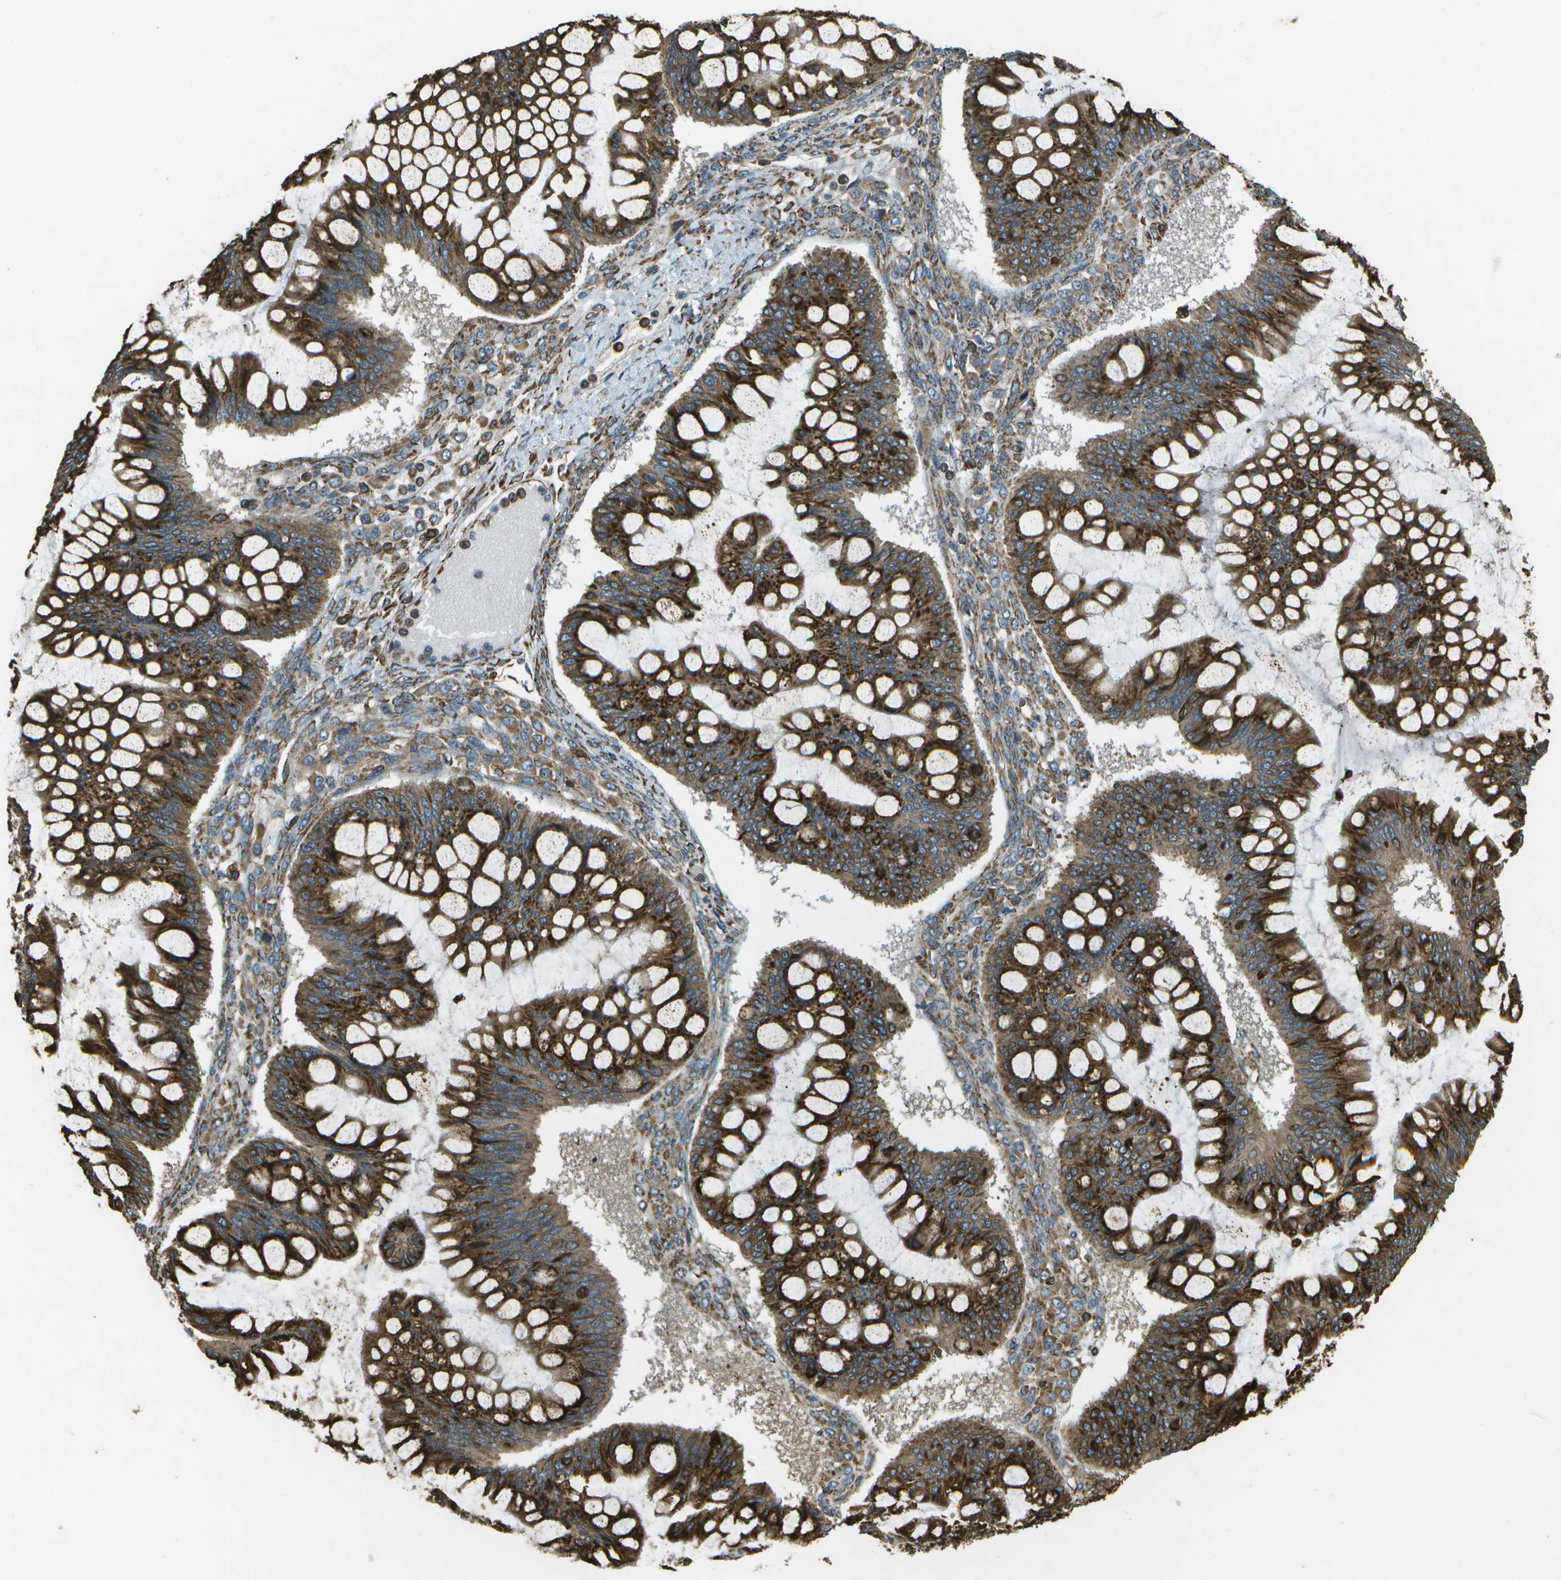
{"staining": {"intensity": "strong", "quantity": ">75%", "location": "cytoplasmic/membranous"}, "tissue": "ovarian cancer", "cell_type": "Tumor cells", "image_type": "cancer", "snomed": [{"axis": "morphology", "description": "Cystadenocarcinoma, mucinous, NOS"}, {"axis": "topography", "description": "Ovary"}], "caption": "IHC histopathology image of human mucinous cystadenocarcinoma (ovarian) stained for a protein (brown), which shows high levels of strong cytoplasmic/membranous positivity in about >75% of tumor cells.", "gene": "PDIA4", "patient": {"sex": "female", "age": 73}}